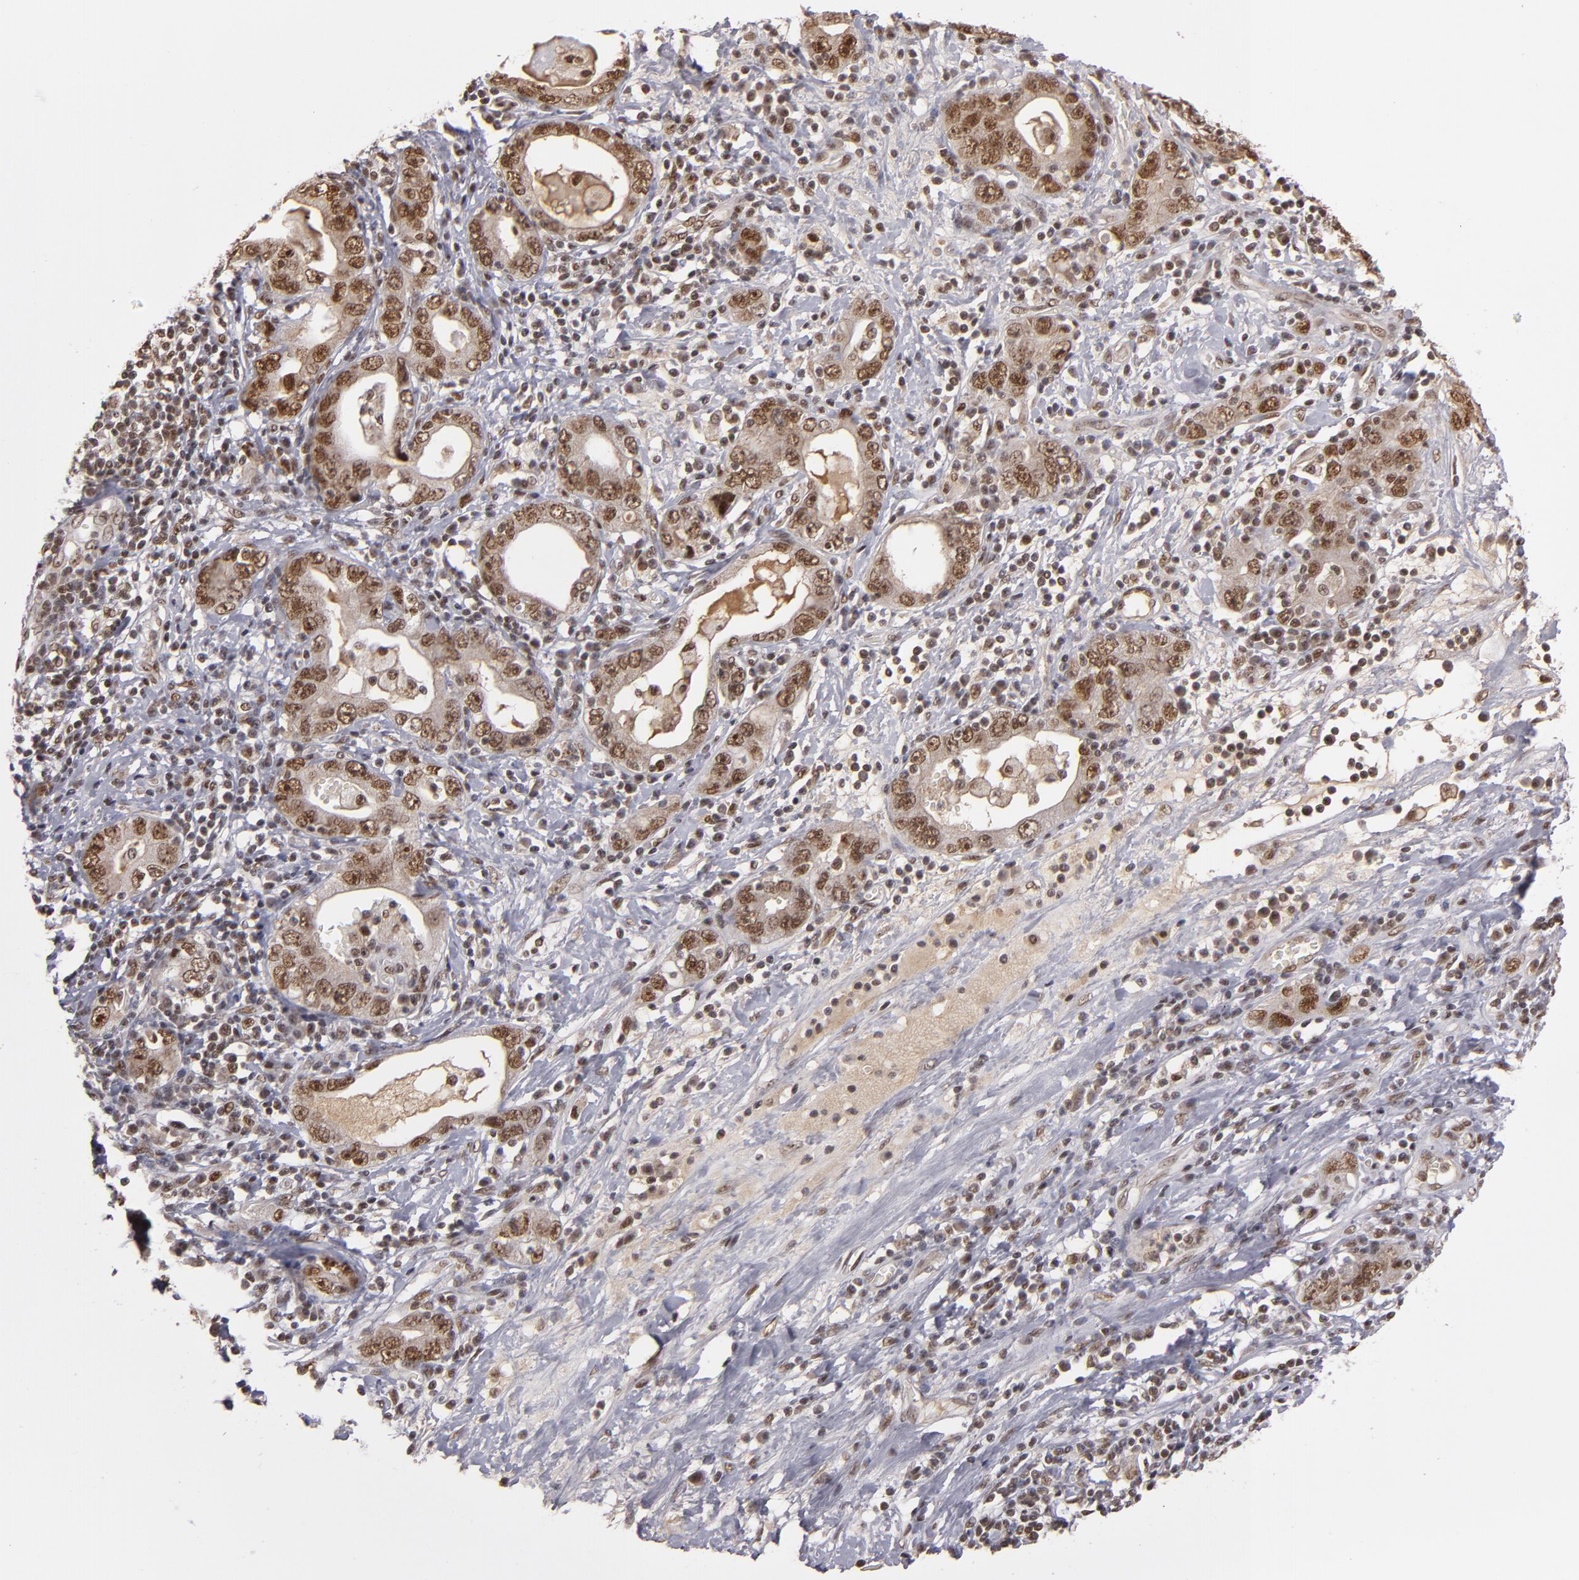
{"staining": {"intensity": "moderate", "quantity": ">75%", "location": "nuclear"}, "tissue": "stomach cancer", "cell_type": "Tumor cells", "image_type": "cancer", "snomed": [{"axis": "morphology", "description": "Adenocarcinoma, NOS"}, {"axis": "topography", "description": "Stomach, lower"}], "caption": "There is medium levels of moderate nuclear staining in tumor cells of stomach cancer (adenocarcinoma), as demonstrated by immunohistochemical staining (brown color).", "gene": "ZNF234", "patient": {"sex": "female", "age": 93}}